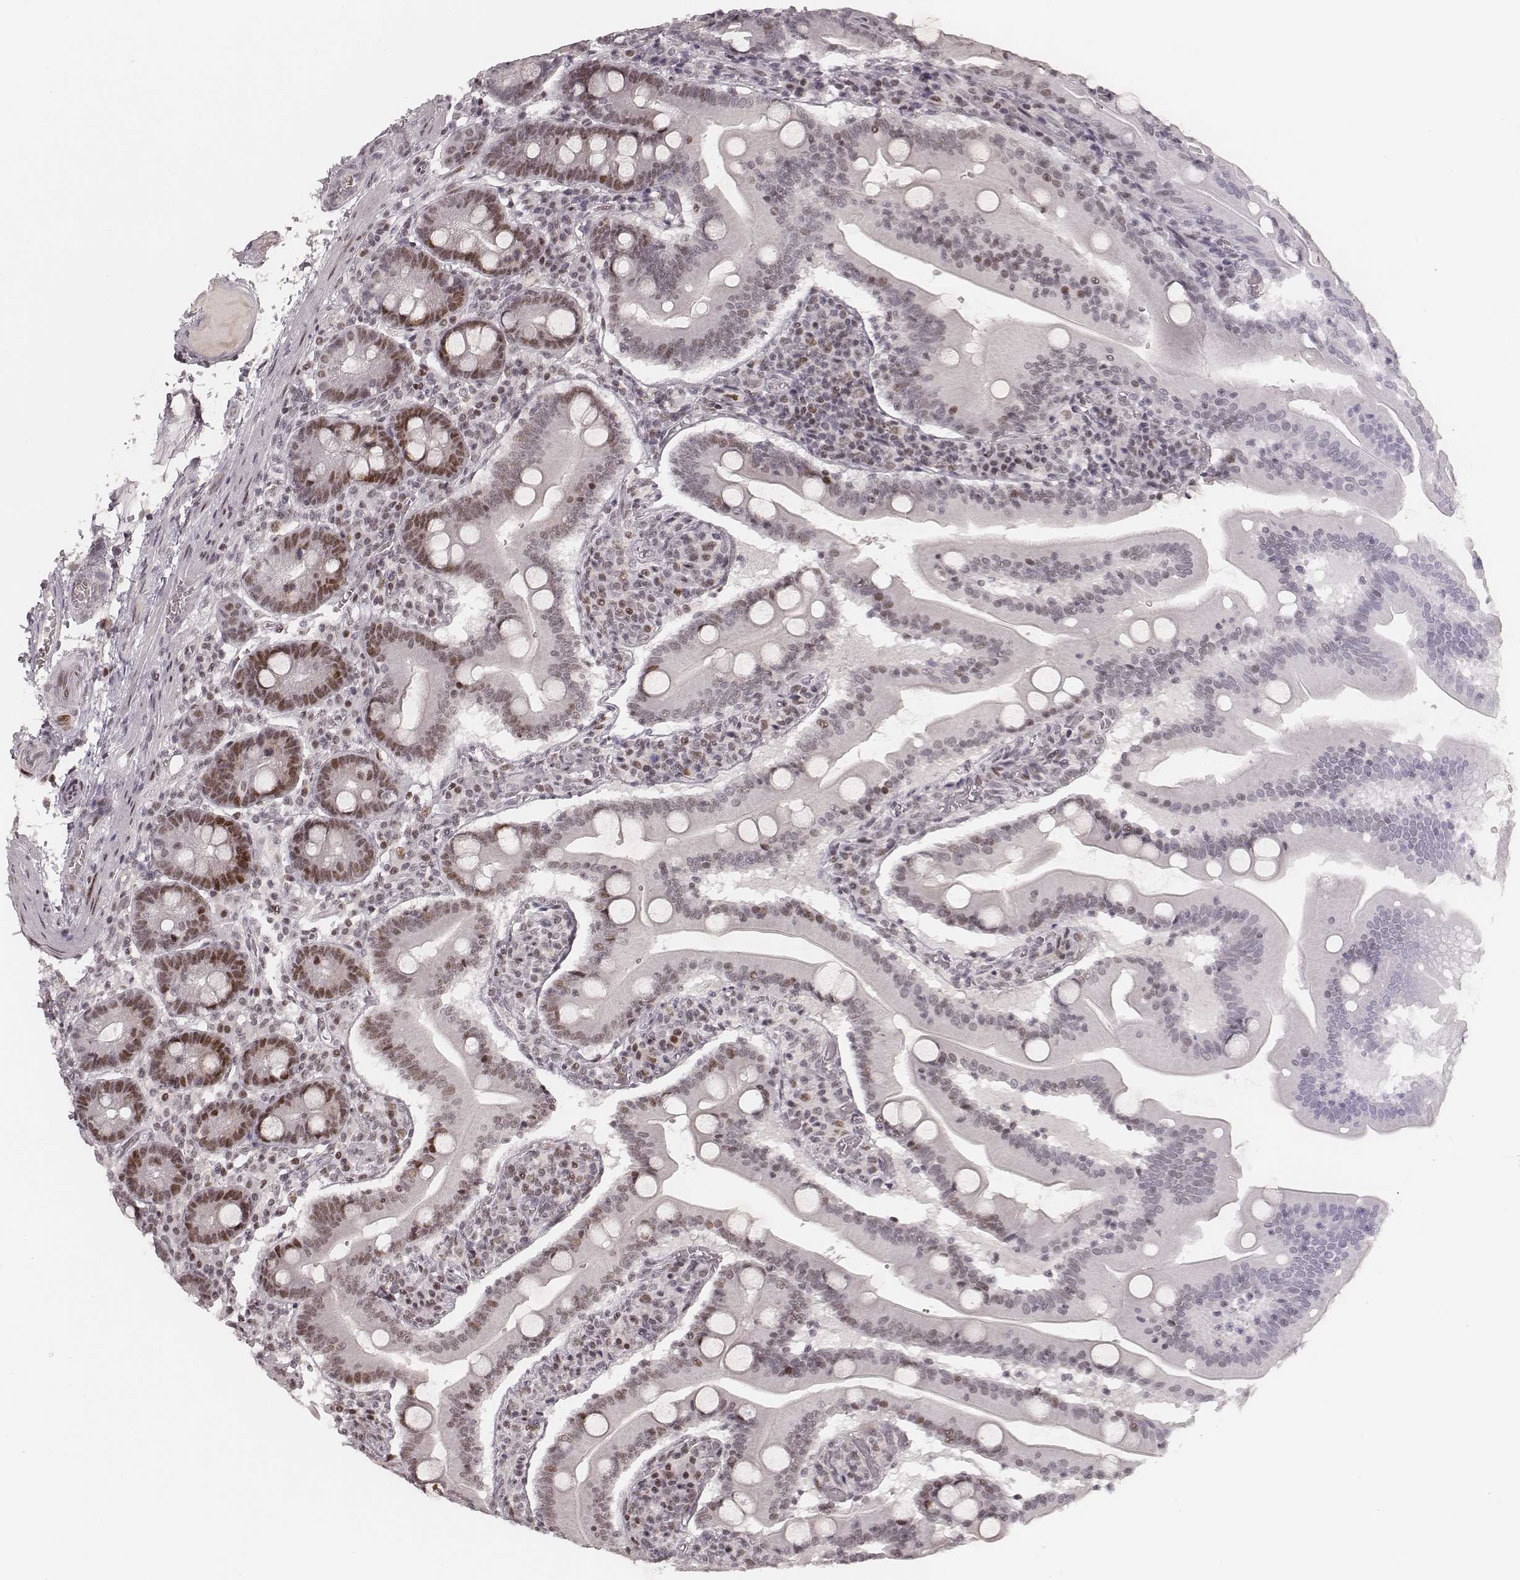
{"staining": {"intensity": "moderate", "quantity": ">75%", "location": "nuclear"}, "tissue": "small intestine", "cell_type": "Glandular cells", "image_type": "normal", "snomed": [{"axis": "morphology", "description": "Normal tissue, NOS"}, {"axis": "topography", "description": "Small intestine"}], "caption": "Normal small intestine was stained to show a protein in brown. There is medium levels of moderate nuclear staining in about >75% of glandular cells. (IHC, brightfield microscopy, high magnification).", "gene": "HNRNPC", "patient": {"sex": "male", "age": 37}}